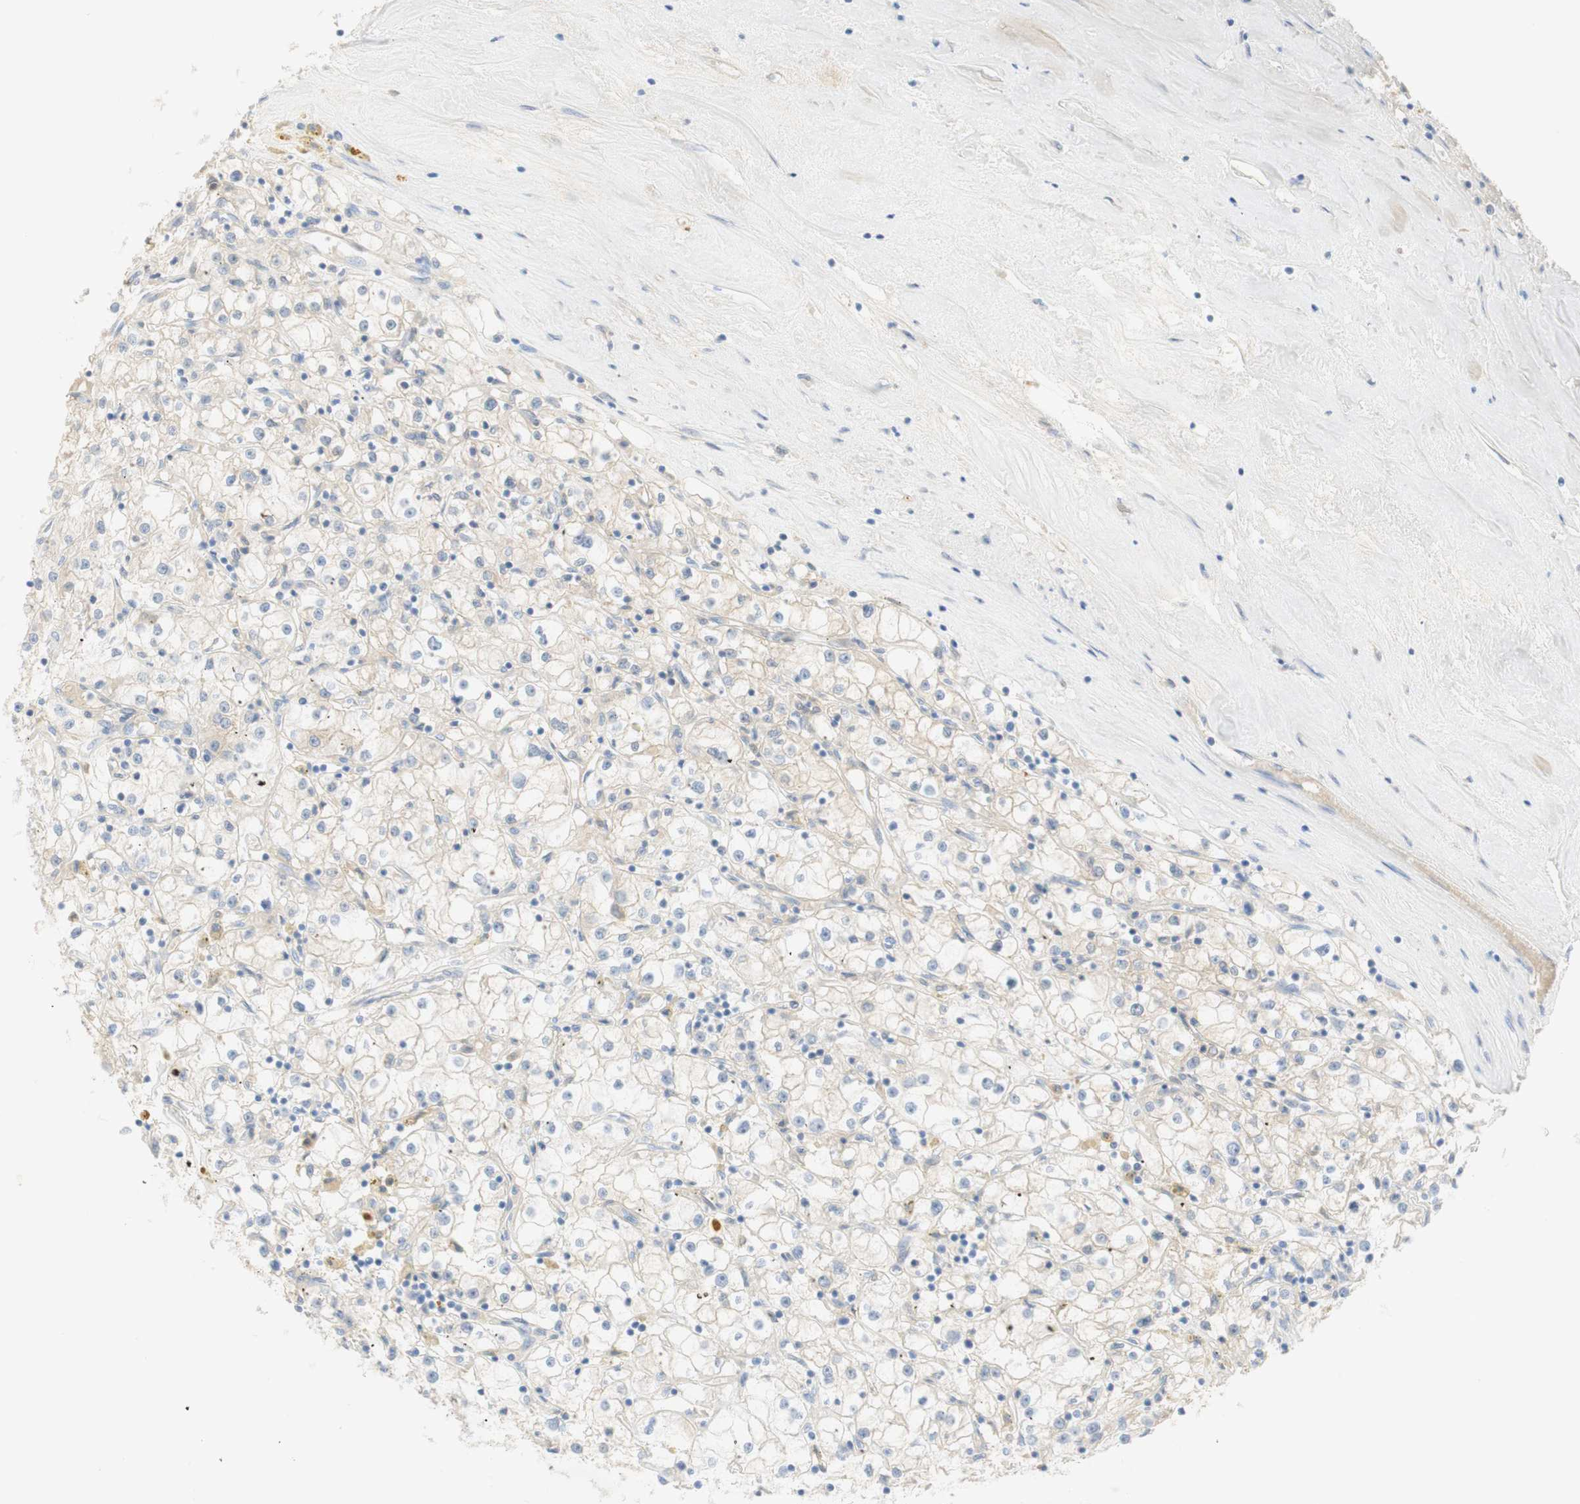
{"staining": {"intensity": "negative", "quantity": "none", "location": "none"}, "tissue": "renal cancer", "cell_type": "Tumor cells", "image_type": "cancer", "snomed": [{"axis": "morphology", "description": "Adenocarcinoma, NOS"}, {"axis": "topography", "description": "Kidney"}], "caption": "An IHC image of renal cancer (adenocarcinoma) is shown. There is no staining in tumor cells of renal cancer (adenocarcinoma).", "gene": "SELENBP1", "patient": {"sex": "male", "age": 56}}